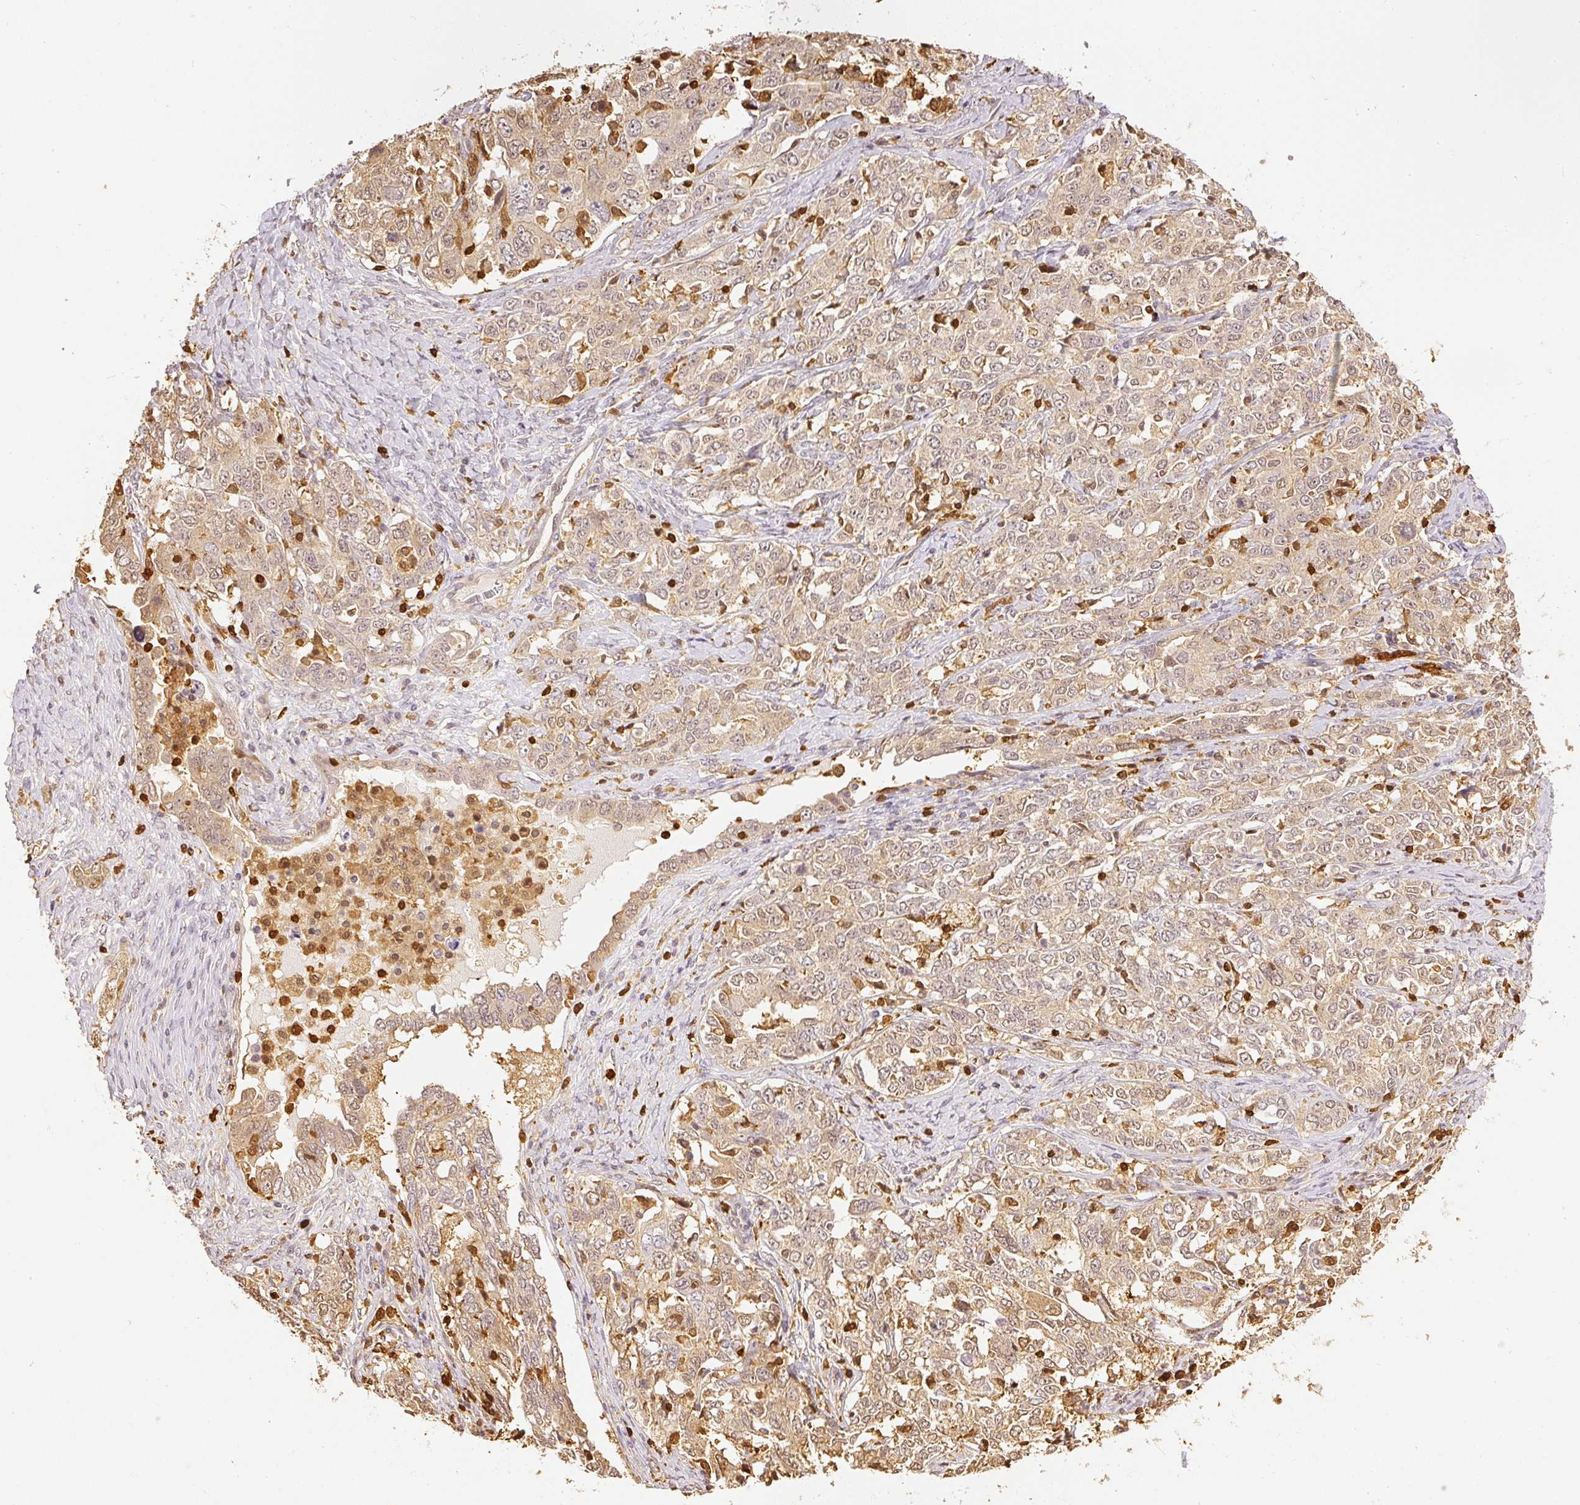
{"staining": {"intensity": "weak", "quantity": ">75%", "location": "cytoplasmic/membranous,nuclear"}, "tissue": "ovarian cancer", "cell_type": "Tumor cells", "image_type": "cancer", "snomed": [{"axis": "morphology", "description": "Carcinoma, endometroid"}, {"axis": "topography", "description": "Ovary"}], "caption": "DAB (3,3'-diaminobenzidine) immunohistochemical staining of ovarian endometroid carcinoma exhibits weak cytoplasmic/membranous and nuclear protein staining in about >75% of tumor cells. The staining was performed using DAB to visualize the protein expression in brown, while the nuclei were stained in blue with hematoxylin (Magnification: 20x).", "gene": "PFN1", "patient": {"sex": "female", "age": 62}}